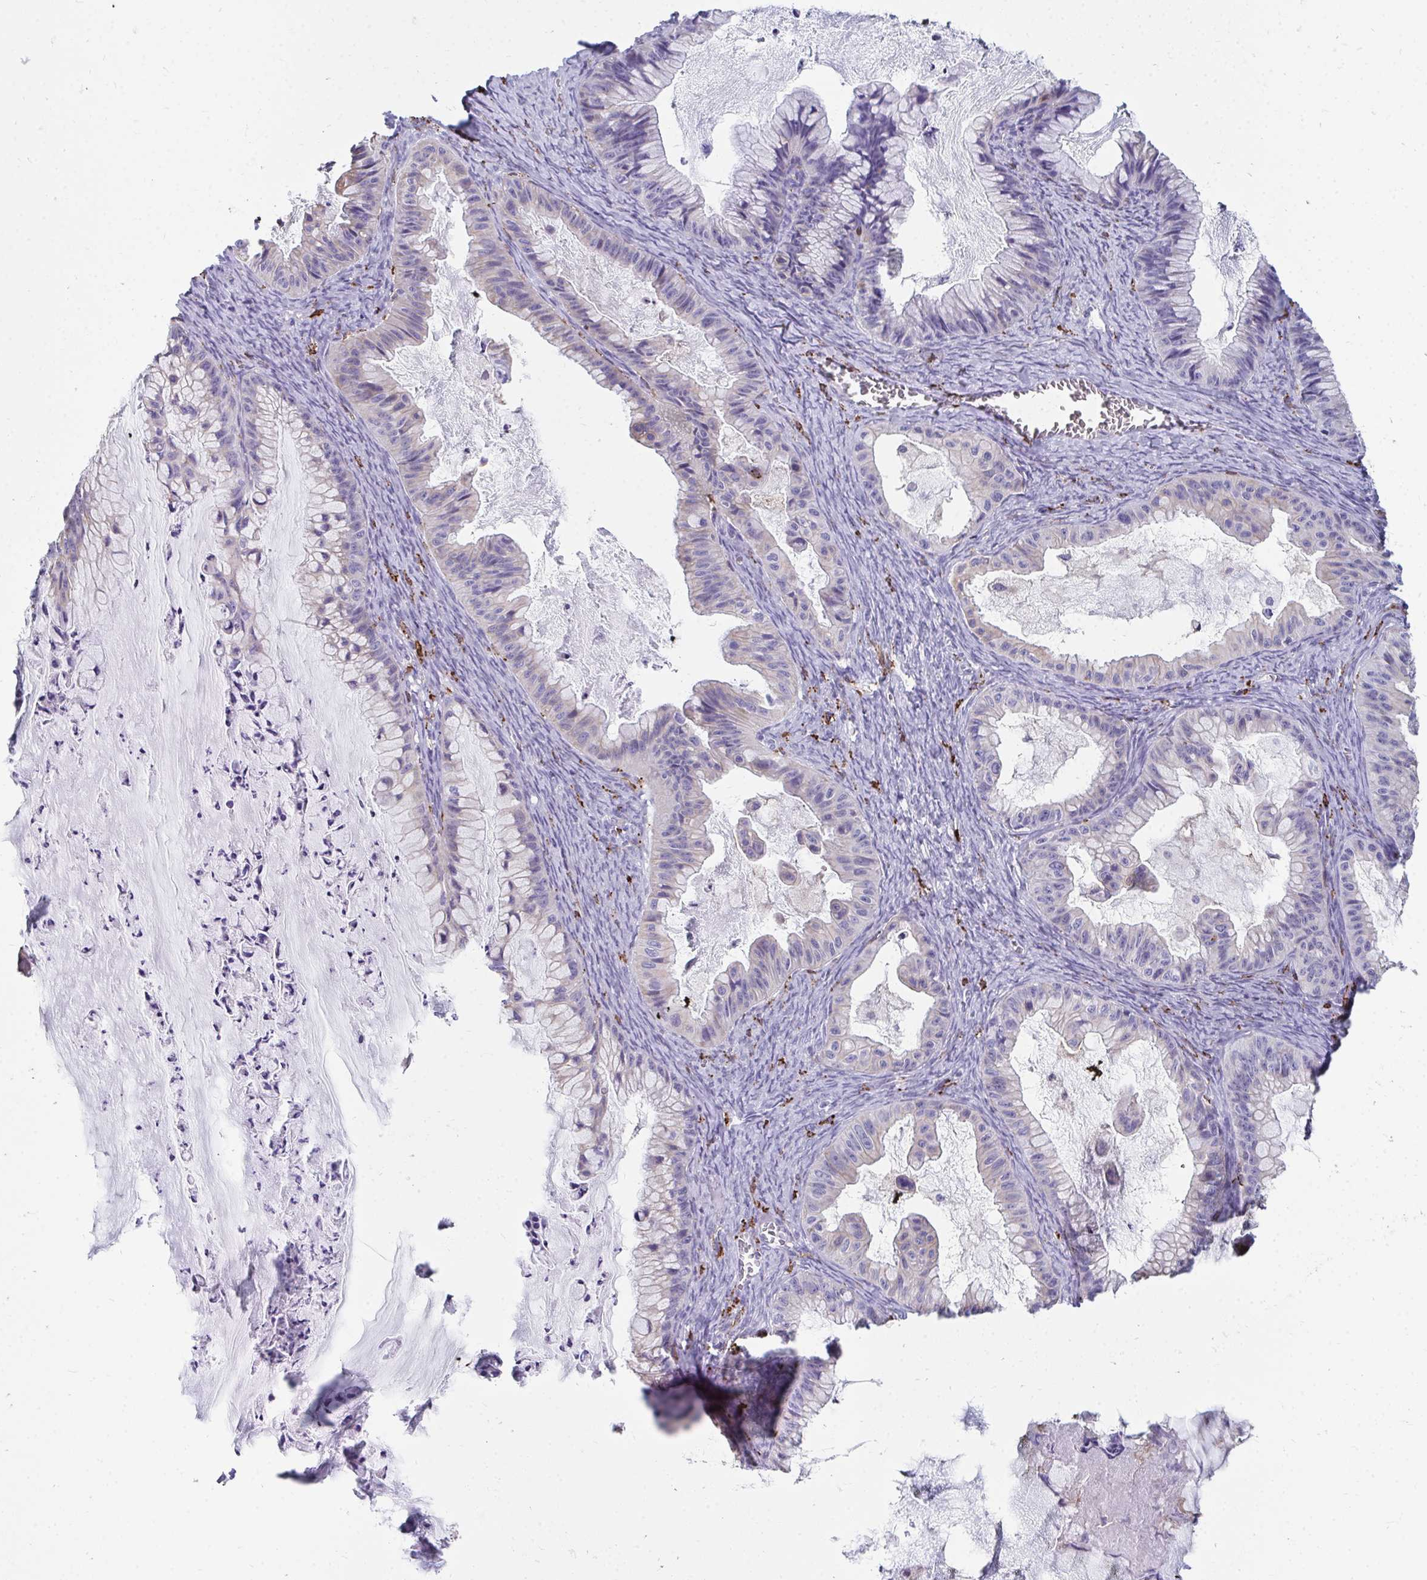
{"staining": {"intensity": "negative", "quantity": "none", "location": "none"}, "tissue": "ovarian cancer", "cell_type": "Tumor cells", "image_type": "cancer", "snomed": [{"axis": "morphology", "description": "Cystadenocarcinoma, mucinous, NOS"}, {"axis": "topography", "description": "Ovary"}], "caption": "There is no significant expression in tumor cells of ovarian mucinous cystadenocarcinoma.", "gene": "CD163", "patient": {"sex": "female", "age": 72}}